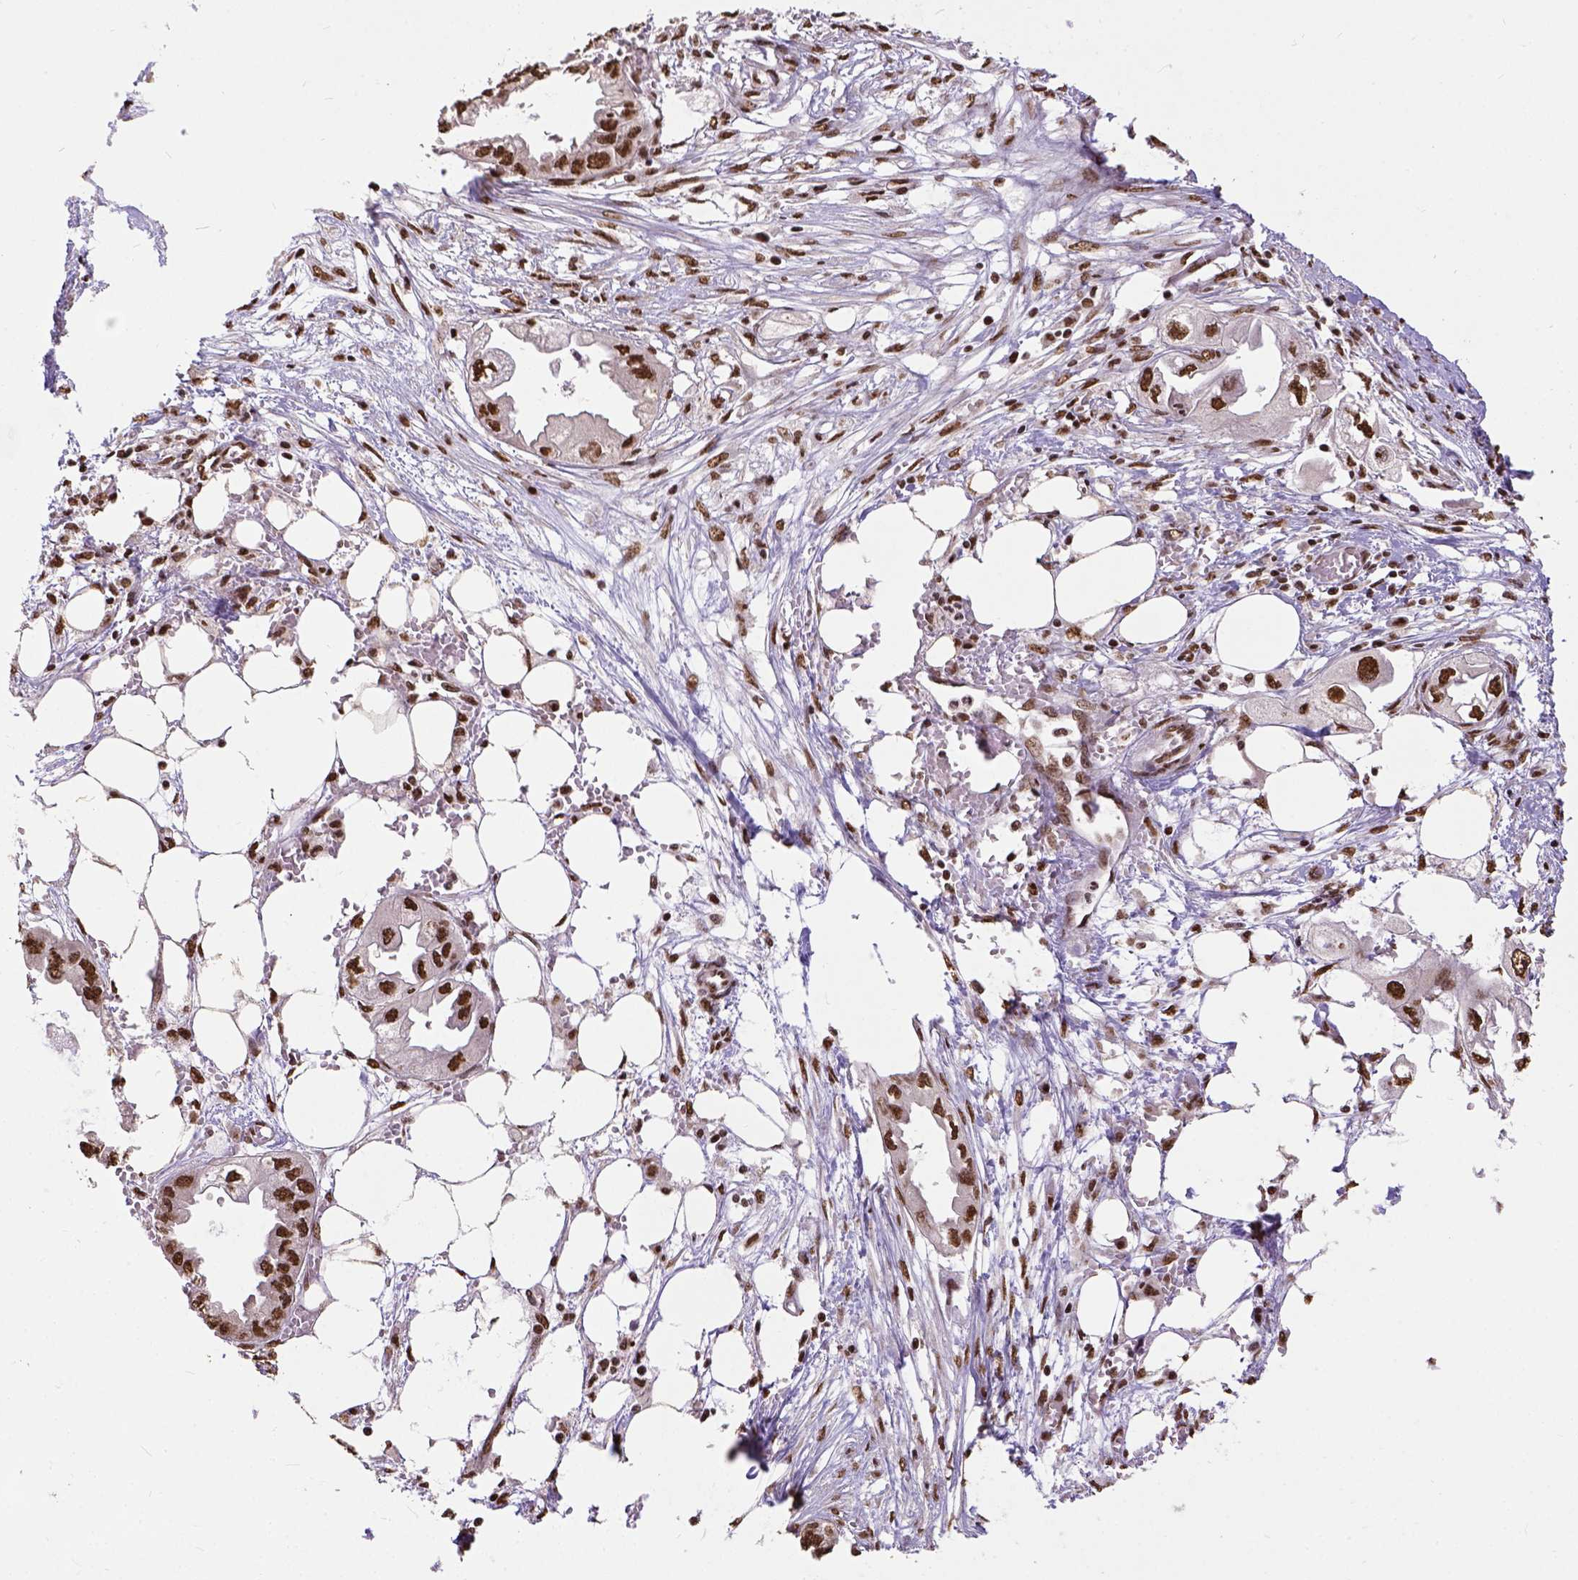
{"staining": {"intensity": "strong", "quantity": ">75%", "location": "nuclear"}, "tissue": "endometrial cancer", "cell_type": "Tumor cells", "image_type": "cancer", "snomed": [{"axis": "morphology", "description": "Adenocarcinoma, NOS"}, {"axis": "morphology", "description": "Adenocarcinoma, metastatic, NOS"}, {"axis": "topography", "description": "Adipose tissue"}, {"axis": "topography", "description": "Endometrium"}], "caption": "Endometrial adenocarcinoma stained with a protein marker shows strong staining in tumor cells.", "gene": "NACC1", "patient": {"sex": "female", "age": 67}}